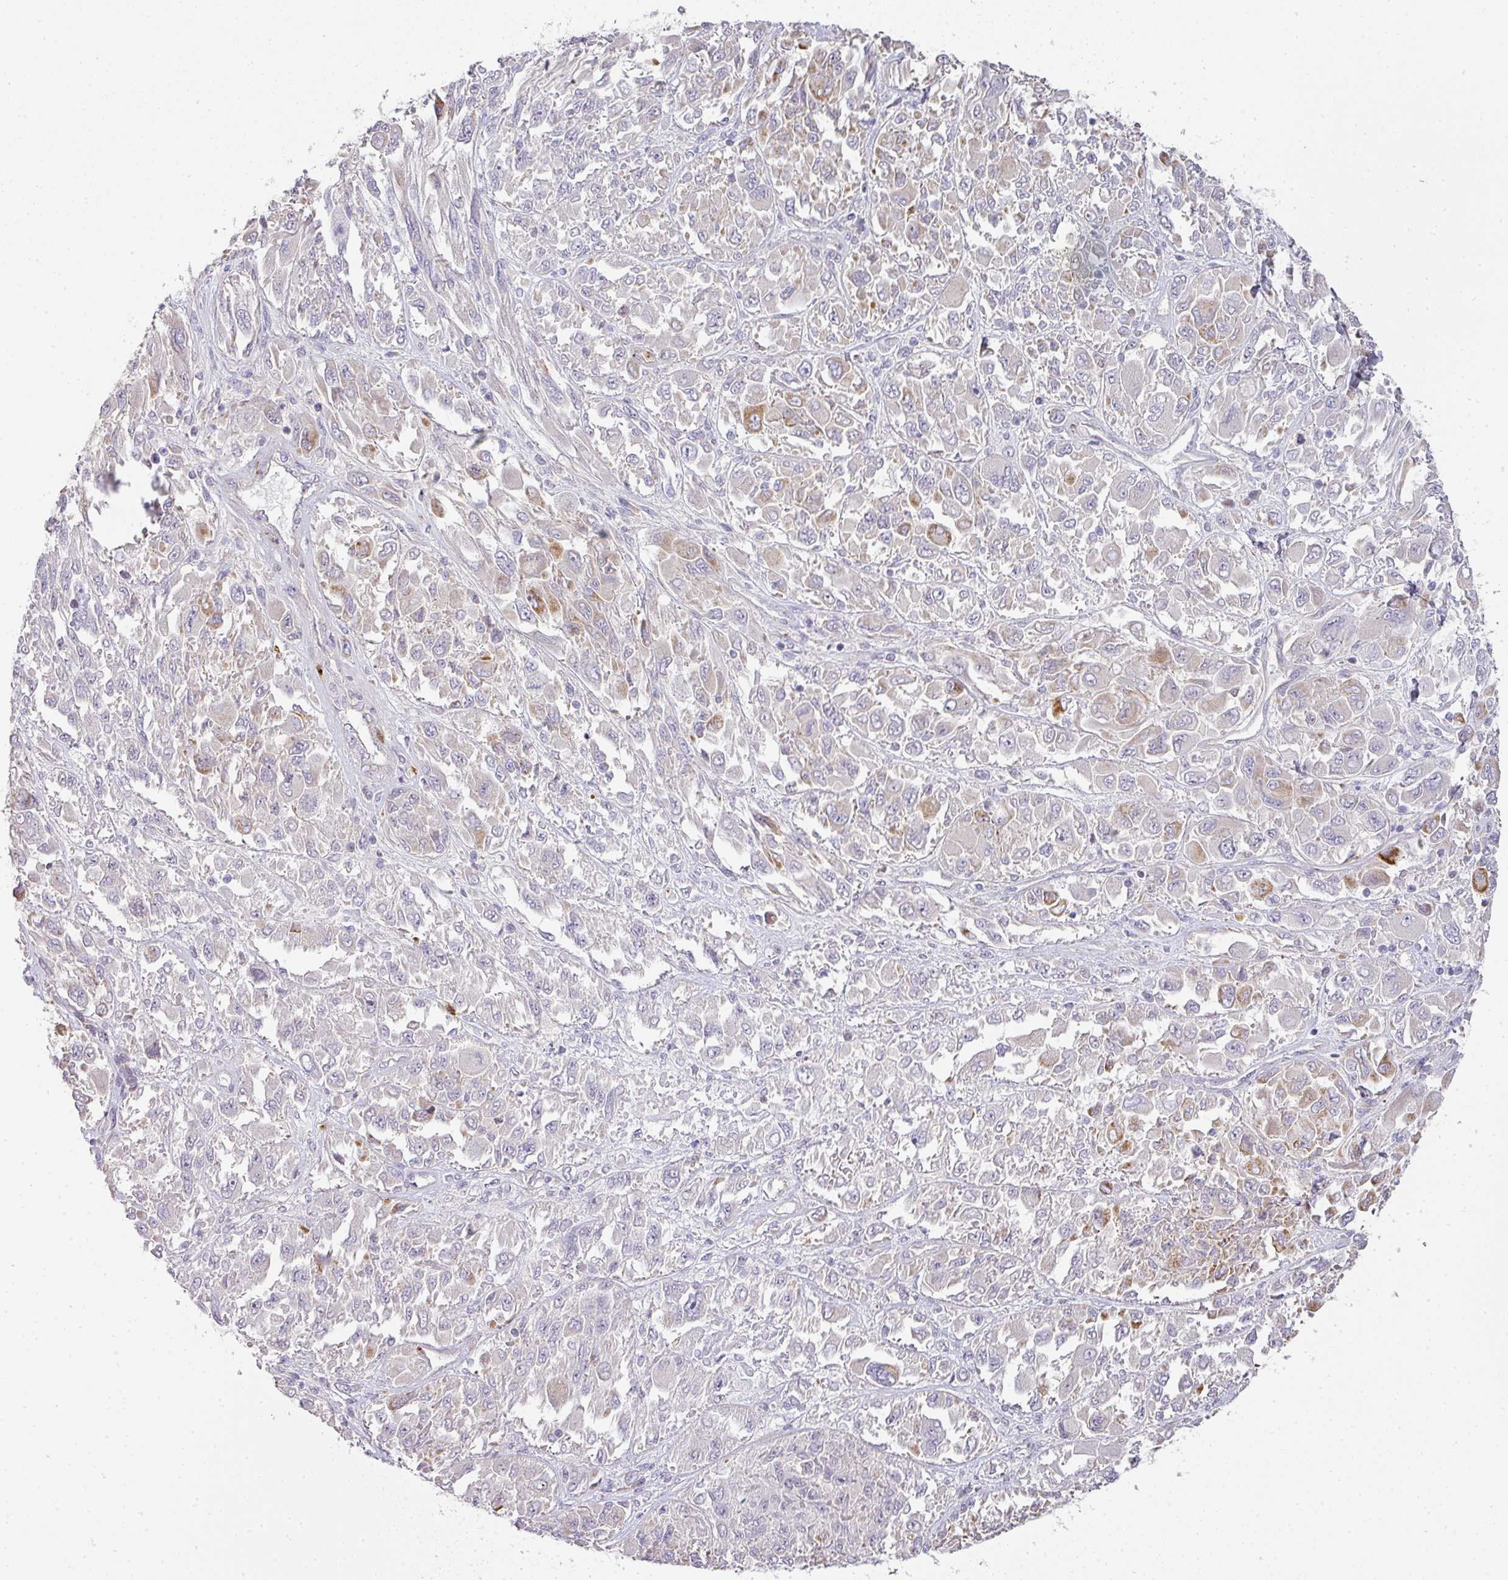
{"staining": {"intensity": "weak", "quantity": "<25%", "location": "cytoplasmic/membranous"}, "tissue": "melanoma", "cell_type": "Tumor cells", "image_type": "cancer", "snomed": [{"axis": "morphology", "description": "Malignant melanoma, NOS"}, {"axis": "topography", "description": "Skin"}], "caption": "IHC of human melanoma shows no staining in tumor cells.", "gene": "HHEX", "patient": {"sex": "female", "age": 91}}